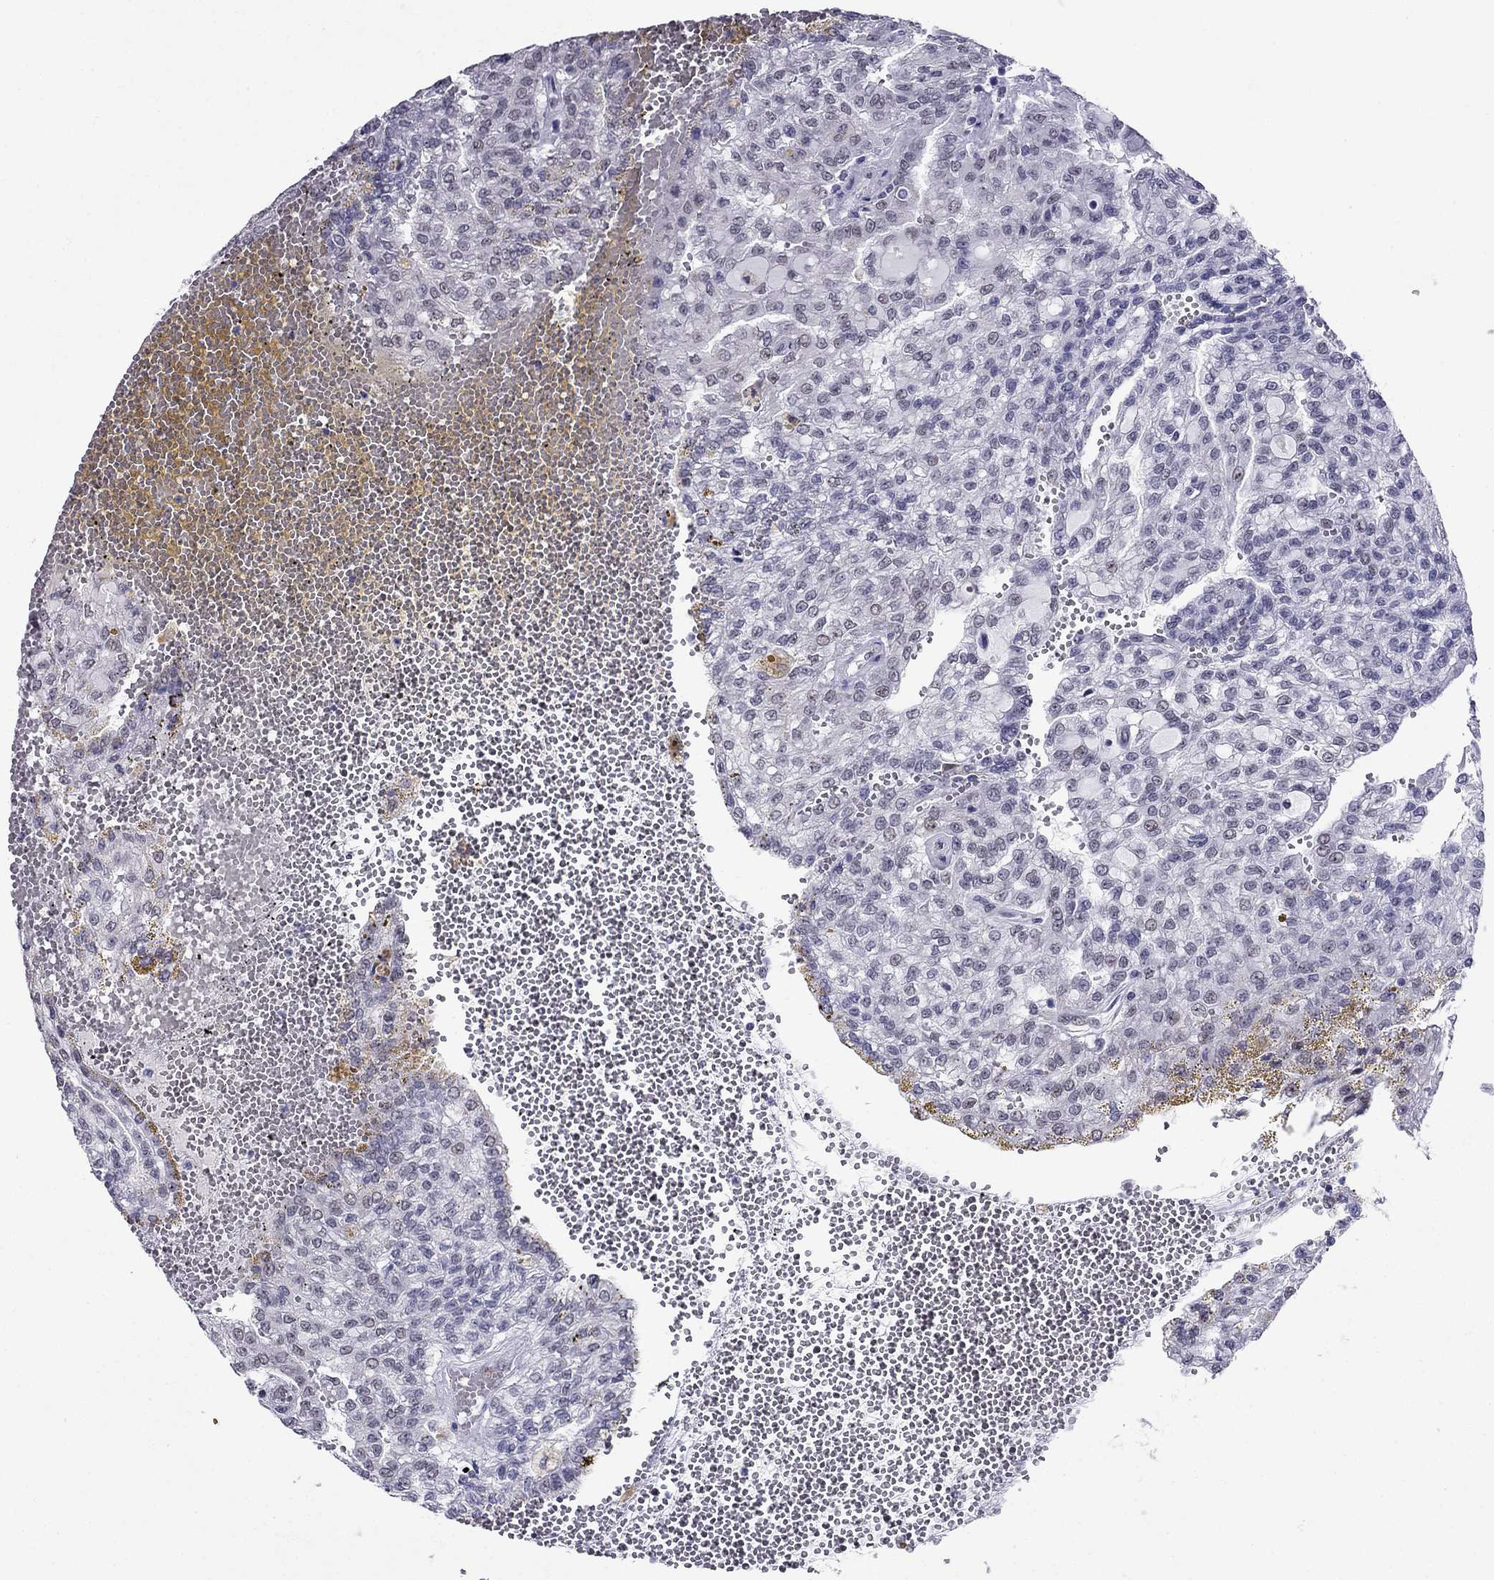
{"staining": {"intensity": "negative", "quantity": "none", "location": "none"}, "tissue": "renal cancer", "cell_type": "Tumor cells", "image_type": "cancer", "snomed": [{"axis": "morphology", "description": "Adenocarcinoma, NOS"}, {"axis": "topography", "description": "Kidney"}], "caption": "This is a histopathology image of immunohistochemistry staining of renal cancer, which shows no positivity in tumor cells. Nuclei are stained in blue.", "gene": "PPM1G", "patient": {"sex": "male", "age": 63}}